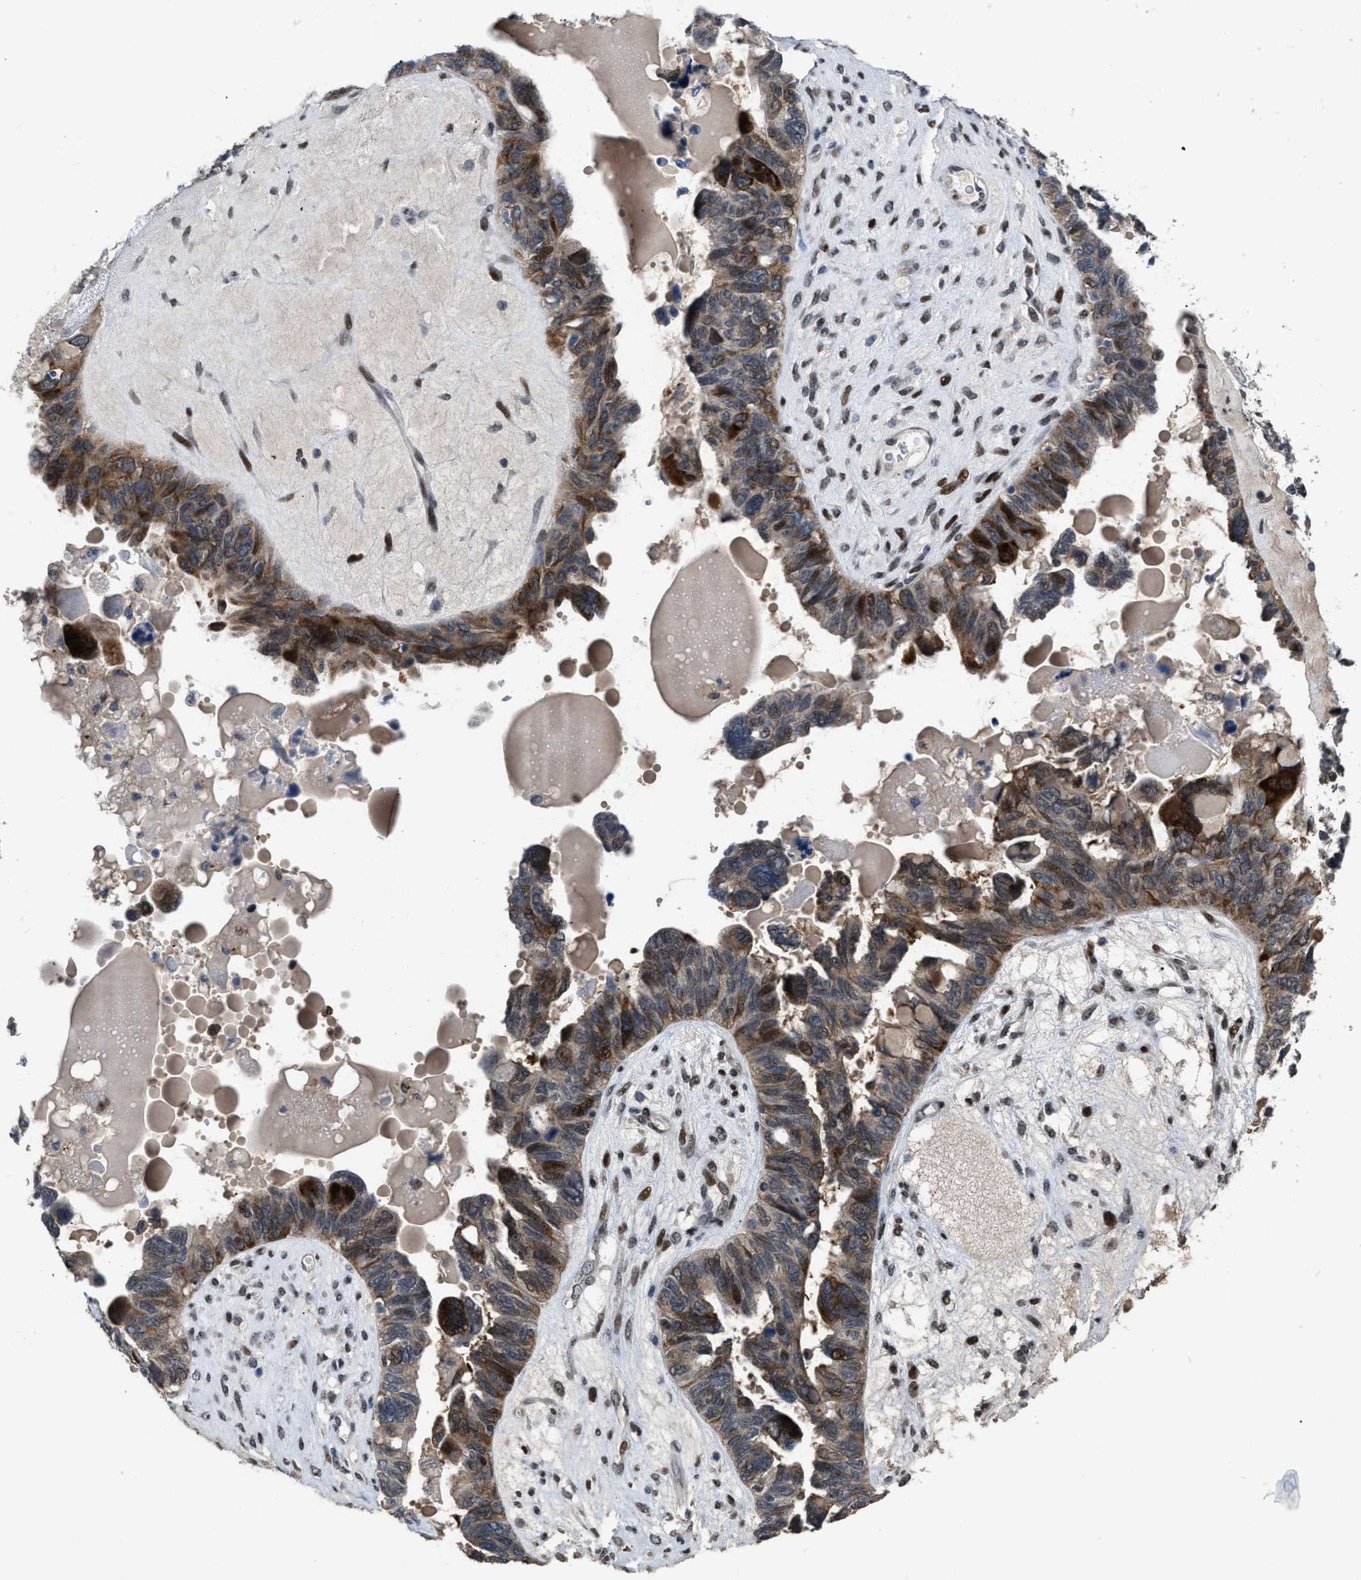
{"staining": {"intensity": "moderate", "quantity": ">75%", "location": "cytoplasmic/membranous,nuclear"}, "tissue": "ovarian cancer", "cell_type": "Tumor cells", "image_type": "cancer", "snomed": [{"axis": "morphology", "description": "Cystadenocarcinoma, serous, NOS"}, {"axis": "topography", "description": "Ovary"}], "caption": "Serous cystadenocarcinoma (ovarian) stained with immunohistochemistry (IHC) exhibits moderate cytoplasmic/membranous and nuclear positivity in approximately >75% of tumor cells.", "gene": "SETDB1", "patient": {"sex": "female", "age": 79}}